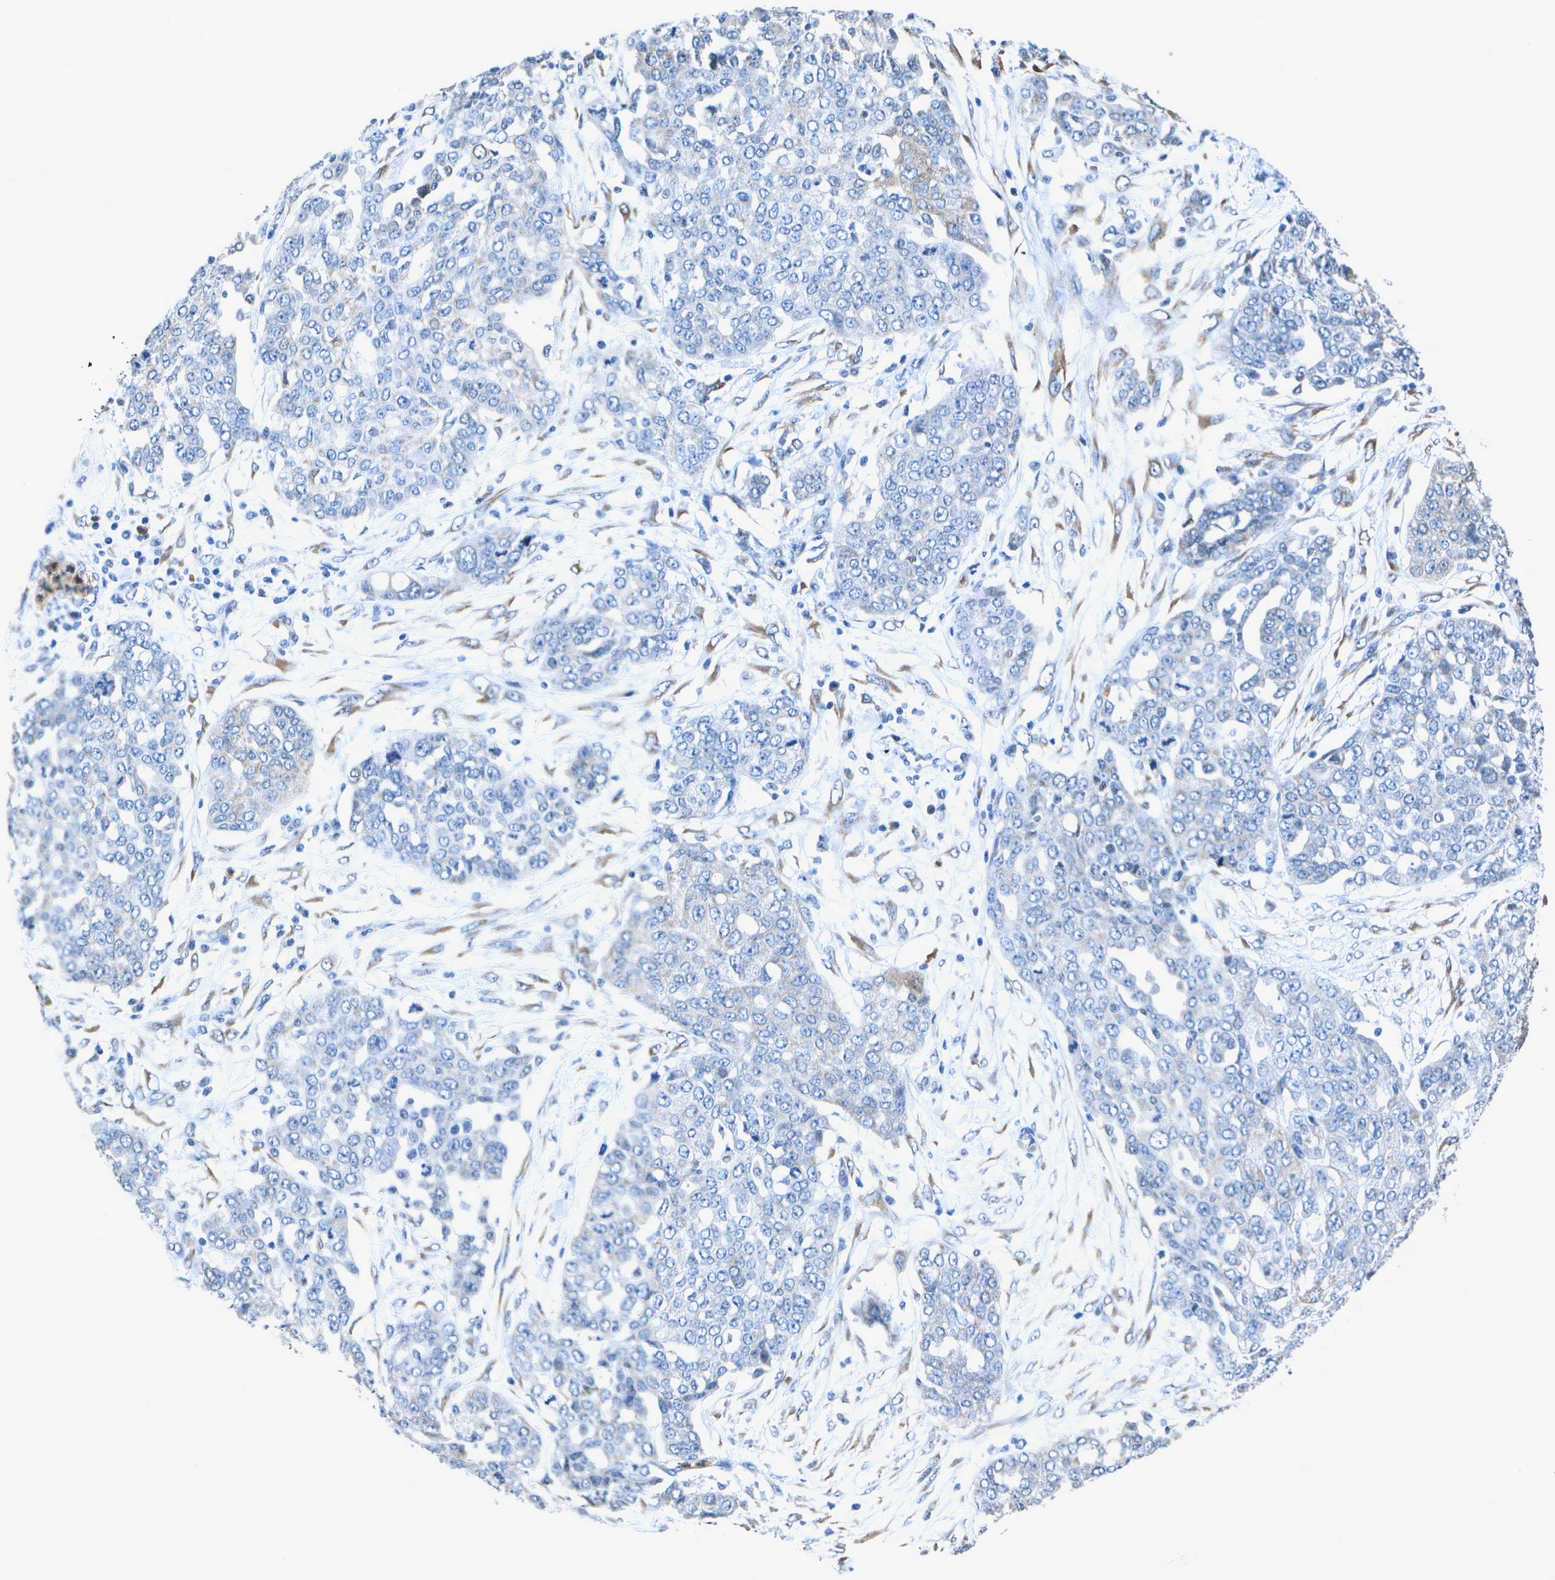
{"staining": {"intensity": "negative", "quantity": "none", "location": "none"}, "tissue": "ovarian cancer", "cell_type": "Tumor cells", "image_type": "cancer", "snomed": [{"axis": "morphology", "description": "Cystadenocarcinoma, serous, NOS"}, {"axis": "topography", "description": "Soft tissue"}, {"axis": "topography", "description": "Ovary"}], "caption": "The immunohistochemistry (IHC) image has no significant positivity in tumor cells of ovarian cancer (serous cystadenocarcinoma) tissue.", "gene": "DSE", "patient": {"sex": "female", "age": 57}}